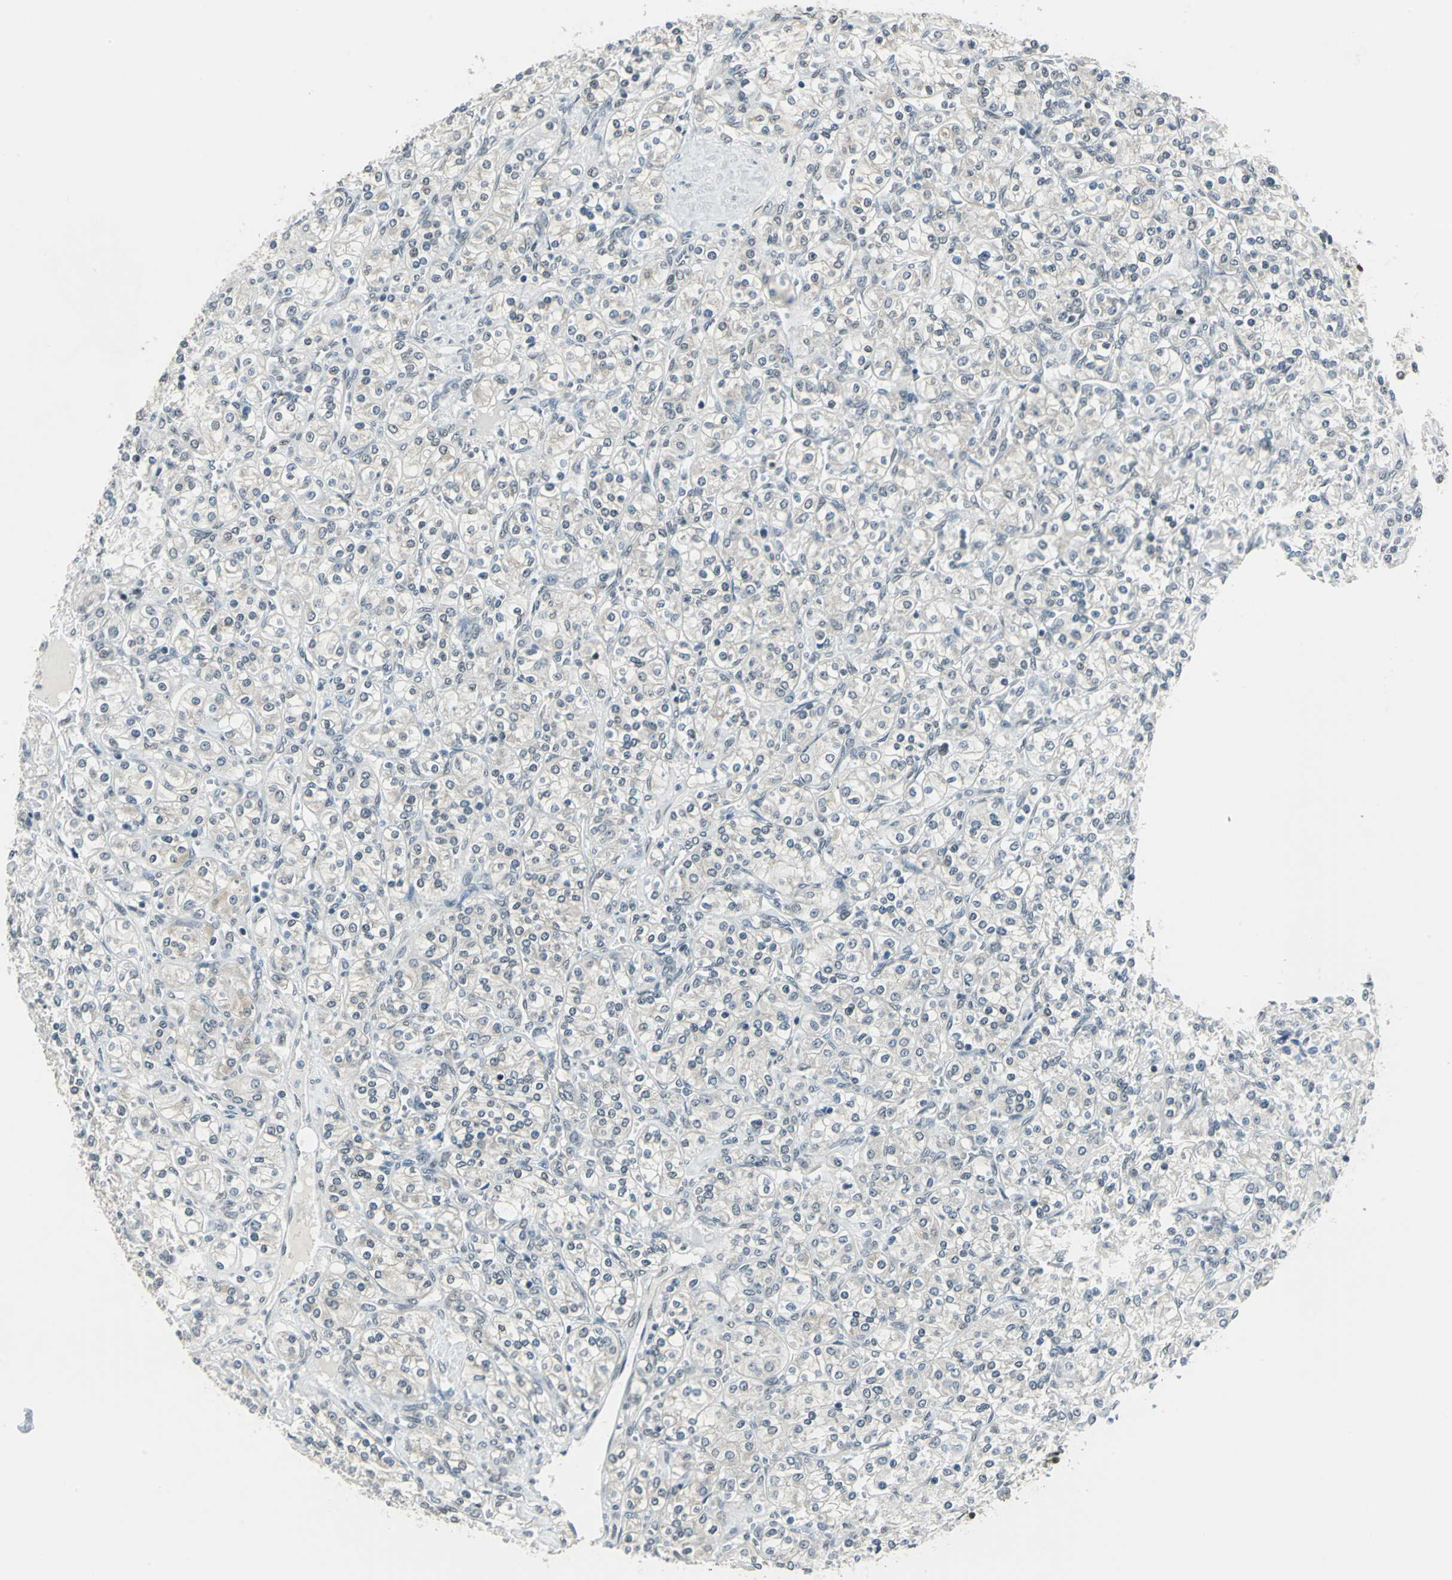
{"staining": {"intensity": "negative", "quantity": "none", "location": "none"}, "tissue": "renal cancer", "cell_type": "Tumor cells", "image_type": "cancer", "snomed": [{"axis": "morphology", "description": "Adenocarcinoma, NOS"}, {"axis": "topography", "description": "Kidney"}], "caption": "Human renal cancer stained for a protein using IHC displays no staining in tumor cells.", "gene": "ADNP", "patient": {"sex": "male", "age": 77}}